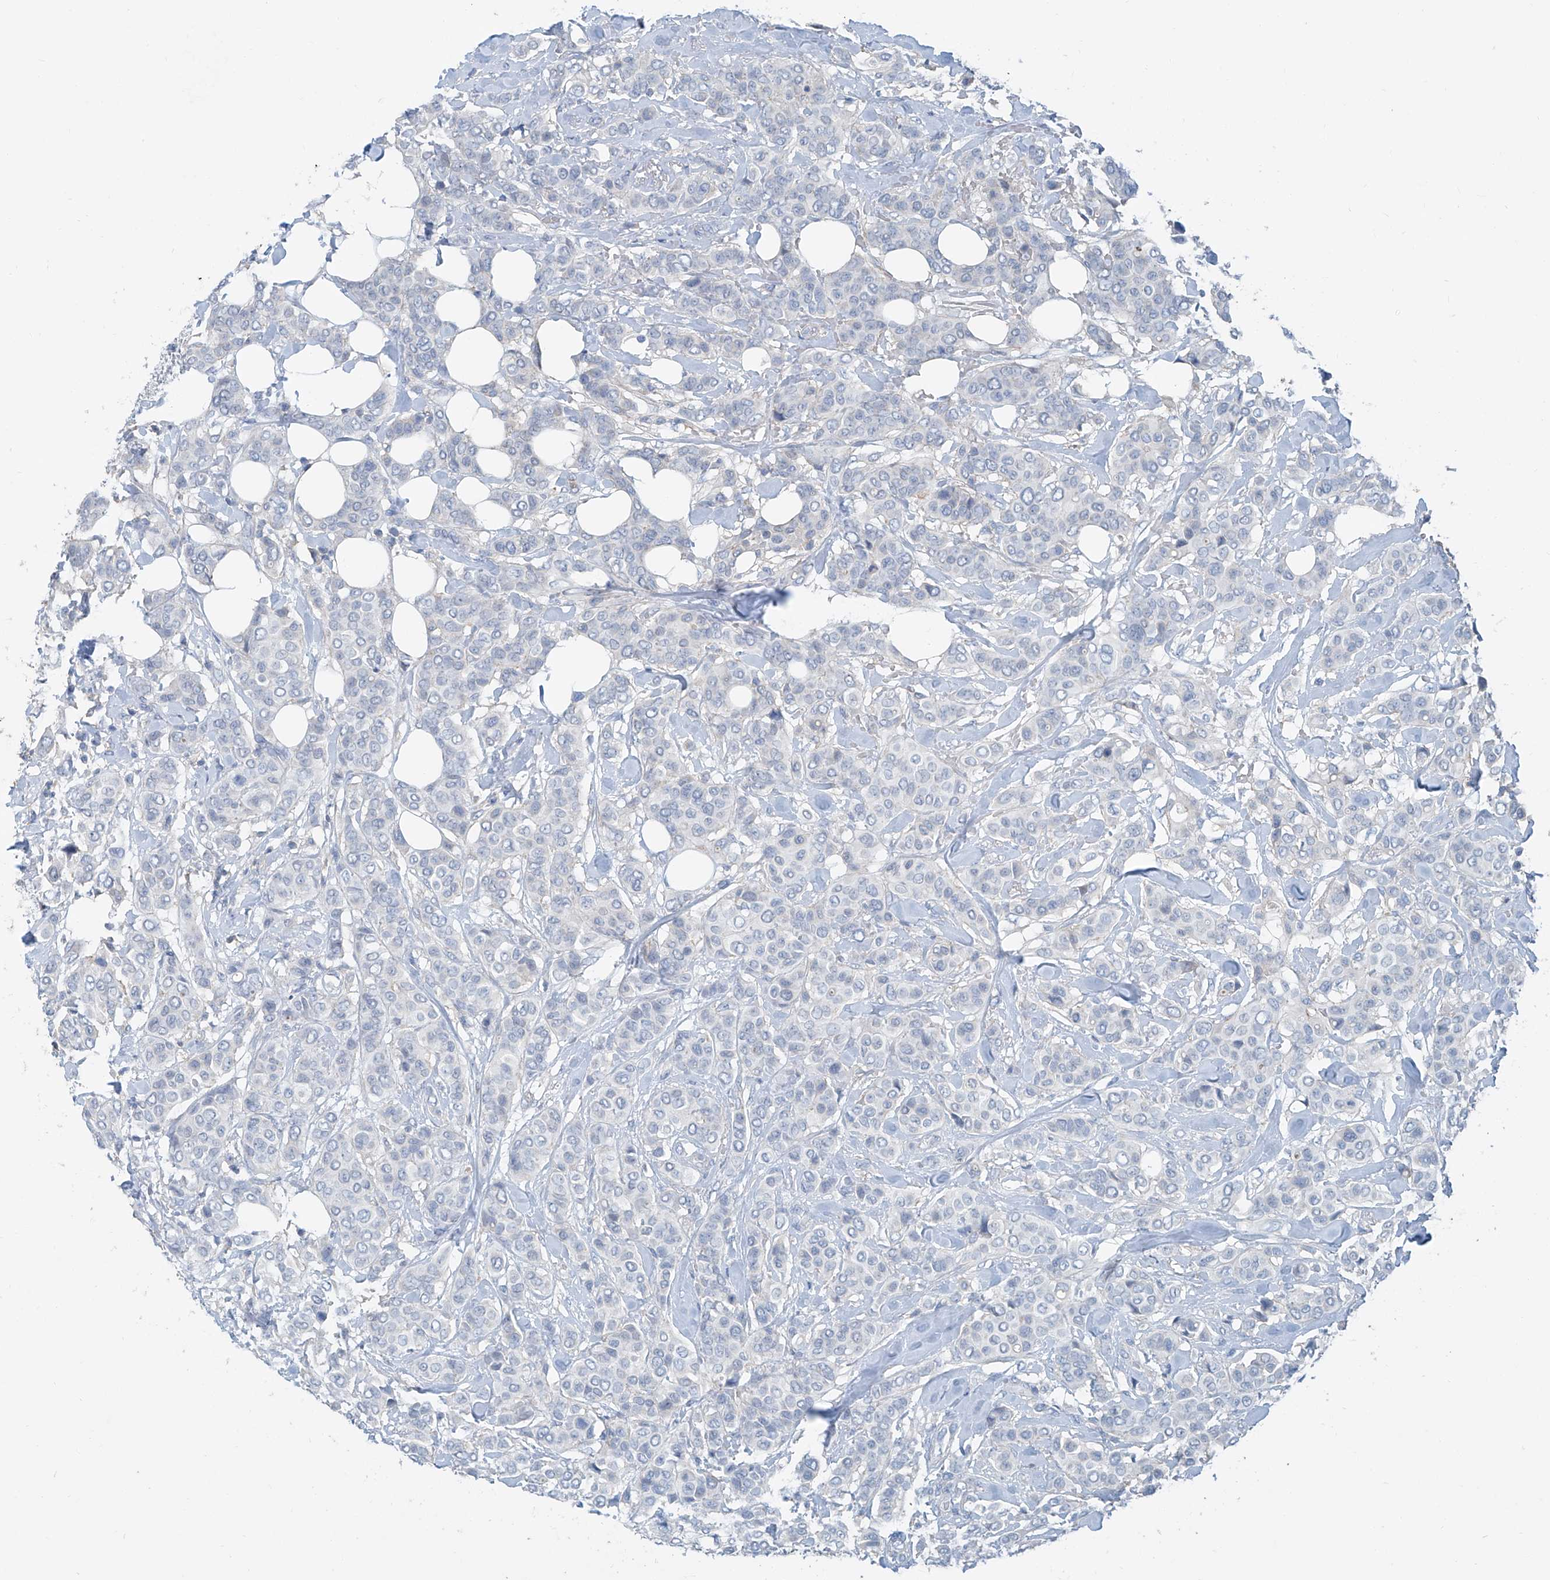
{"staining": {"intensity": "negative", "quantity": "none", "location": "none"}, "tissue": "breast cancer", "cell_type": "Tumor cells", "image_type": "cancer", "snomed": [{"axis": "morphology", "description": "Lobular carcinoma"}, {"axis": "topography", "description": "Breast"}], "caption": "Immunohistochemistry (IHC) of breast lobular carcinoma exhibits no expression in tumor cells.", "gene": "ANKRD34A", "patient": {"sex": "female", "age": 51}}